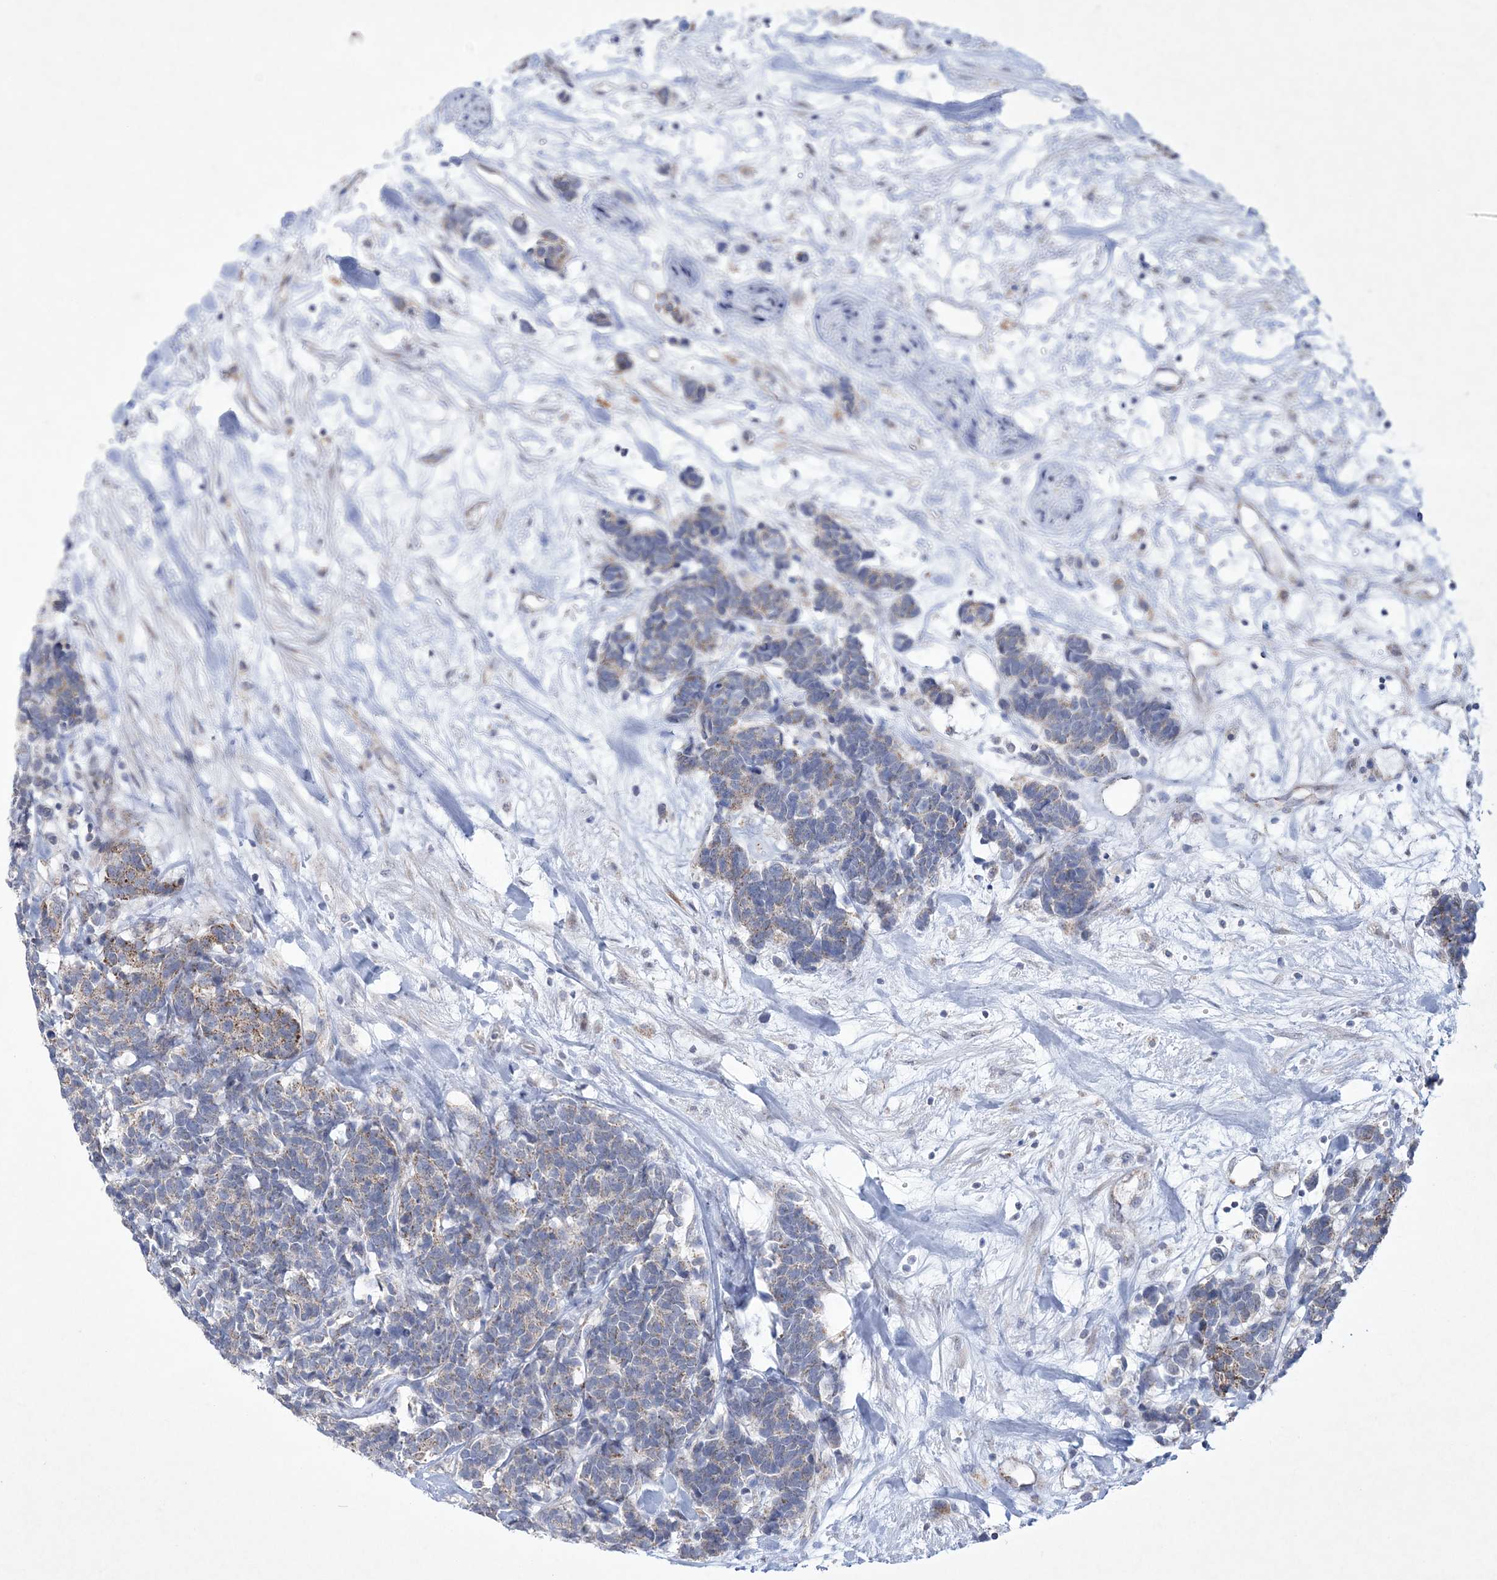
{"staining": {"intensity": "moderate", "quantity": "<25%", "location": "nuclear"}, "tissue": "carcinoid", "cell_type": "Tumor cells", "image_type": "cancer", "snomed": [{"axis": "morphology", "description": "Carcinoma, NOS"}, {"axis": "morphology", "description": "Carcinoid, malignant, NOS"}, {"axis": "topography", "description": "Urinary bladder"}], "caption": "Immunohistochemical staining of human malignant carcinoid displays moderate nuclear protein staining in approximately <25% of tumor cells.", "gene": "CES4A", "patient": {"sex": "male", "age": 57}}